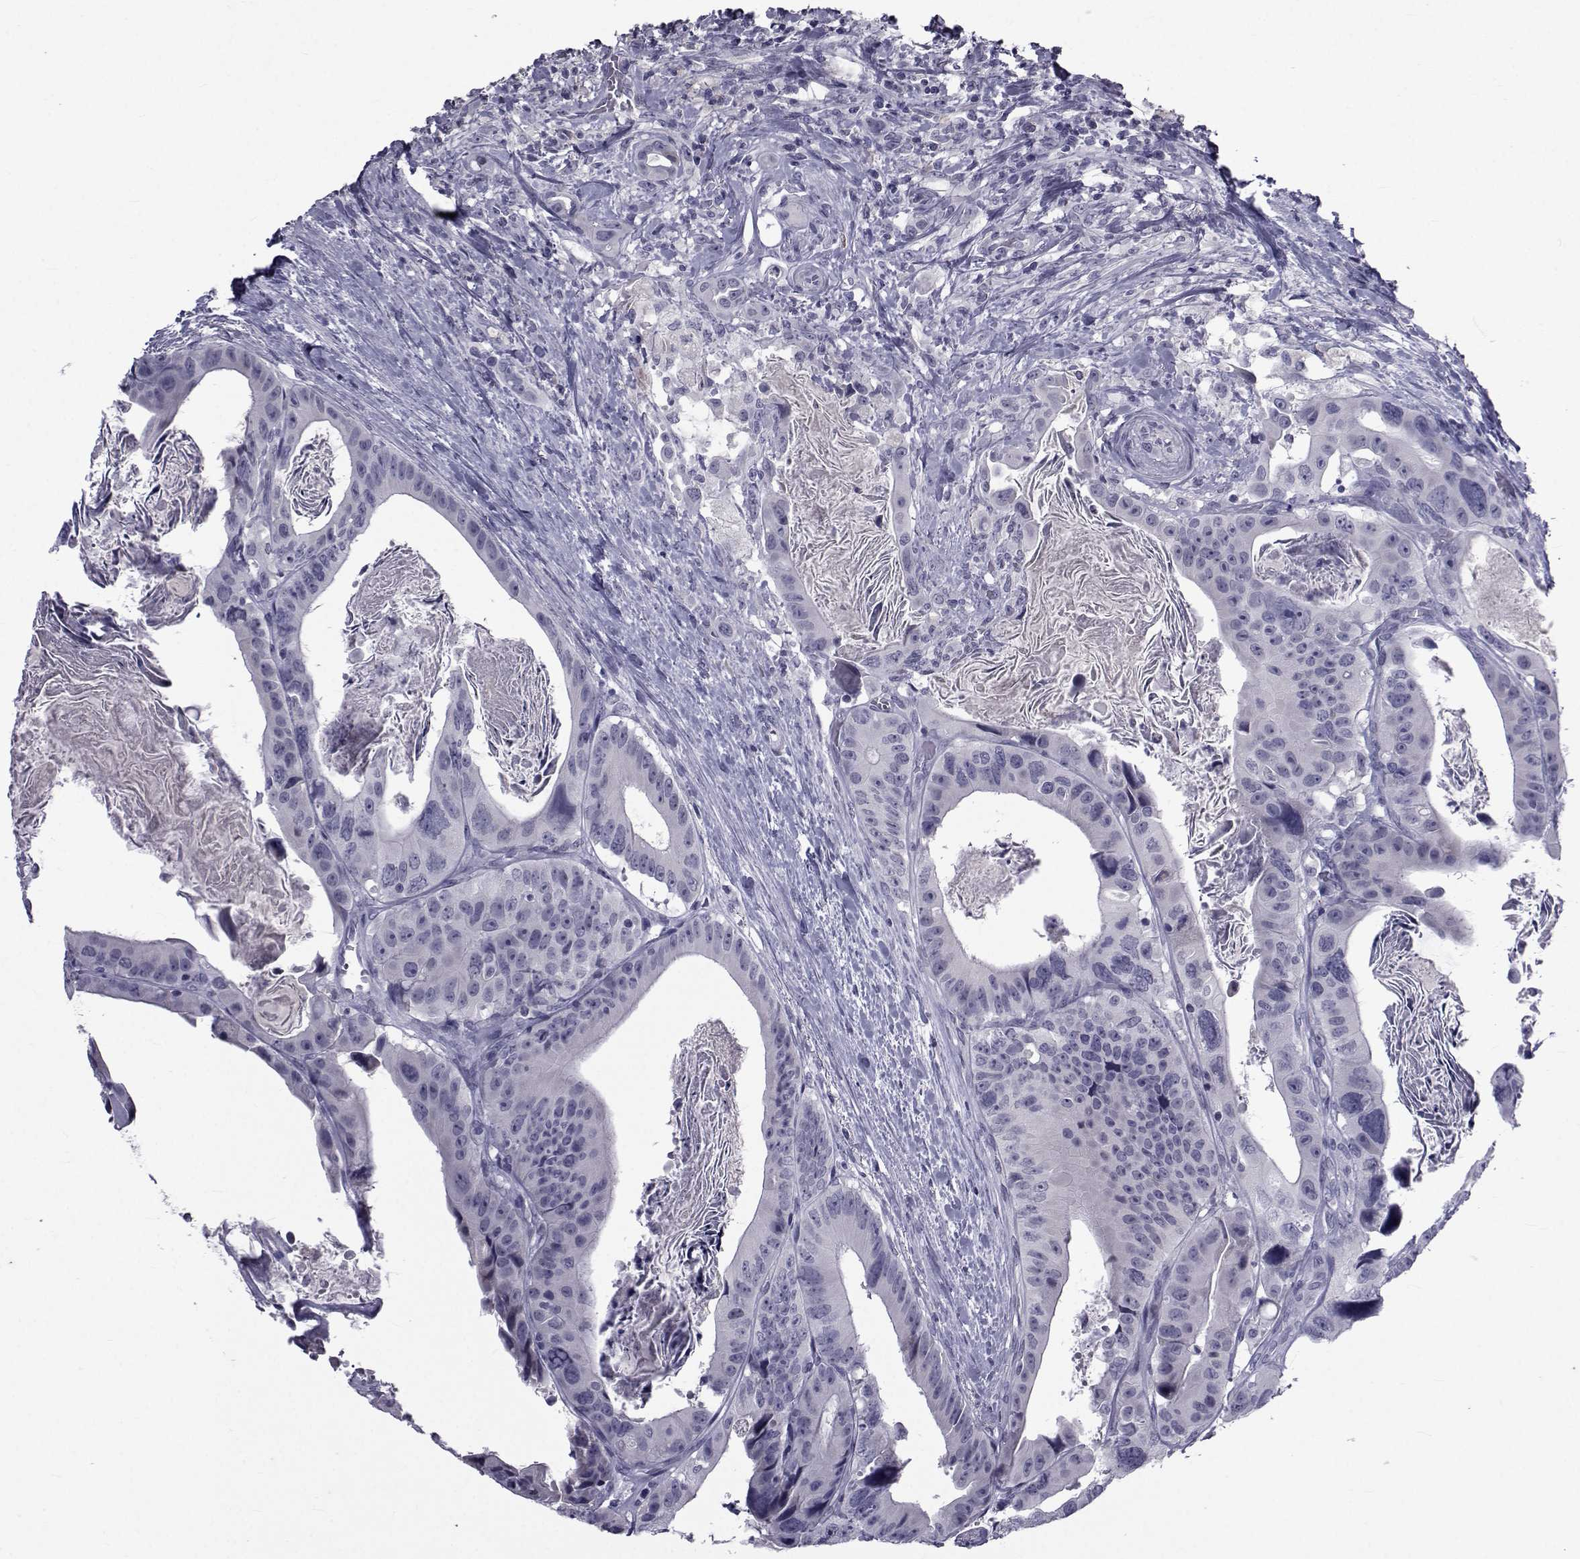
{"staining": {"intensity": "negative", "quantity": "none", "location": "none"}, "tissue": "colorectal cancer", "cell_type": "Tumor cells", "image_type": "cancer", "snomed": [{"axis": "morphology", "description": "Adenocarcinoma, NOS"}, {"axis": "topography", "description": "Rectum"}], "caption": "Tumor cells are negative for brown protein staining in colorectal cancer (adenocarcinoma).", "gene": "PAX2", "patient": {"sex": "male", "age": 64}}